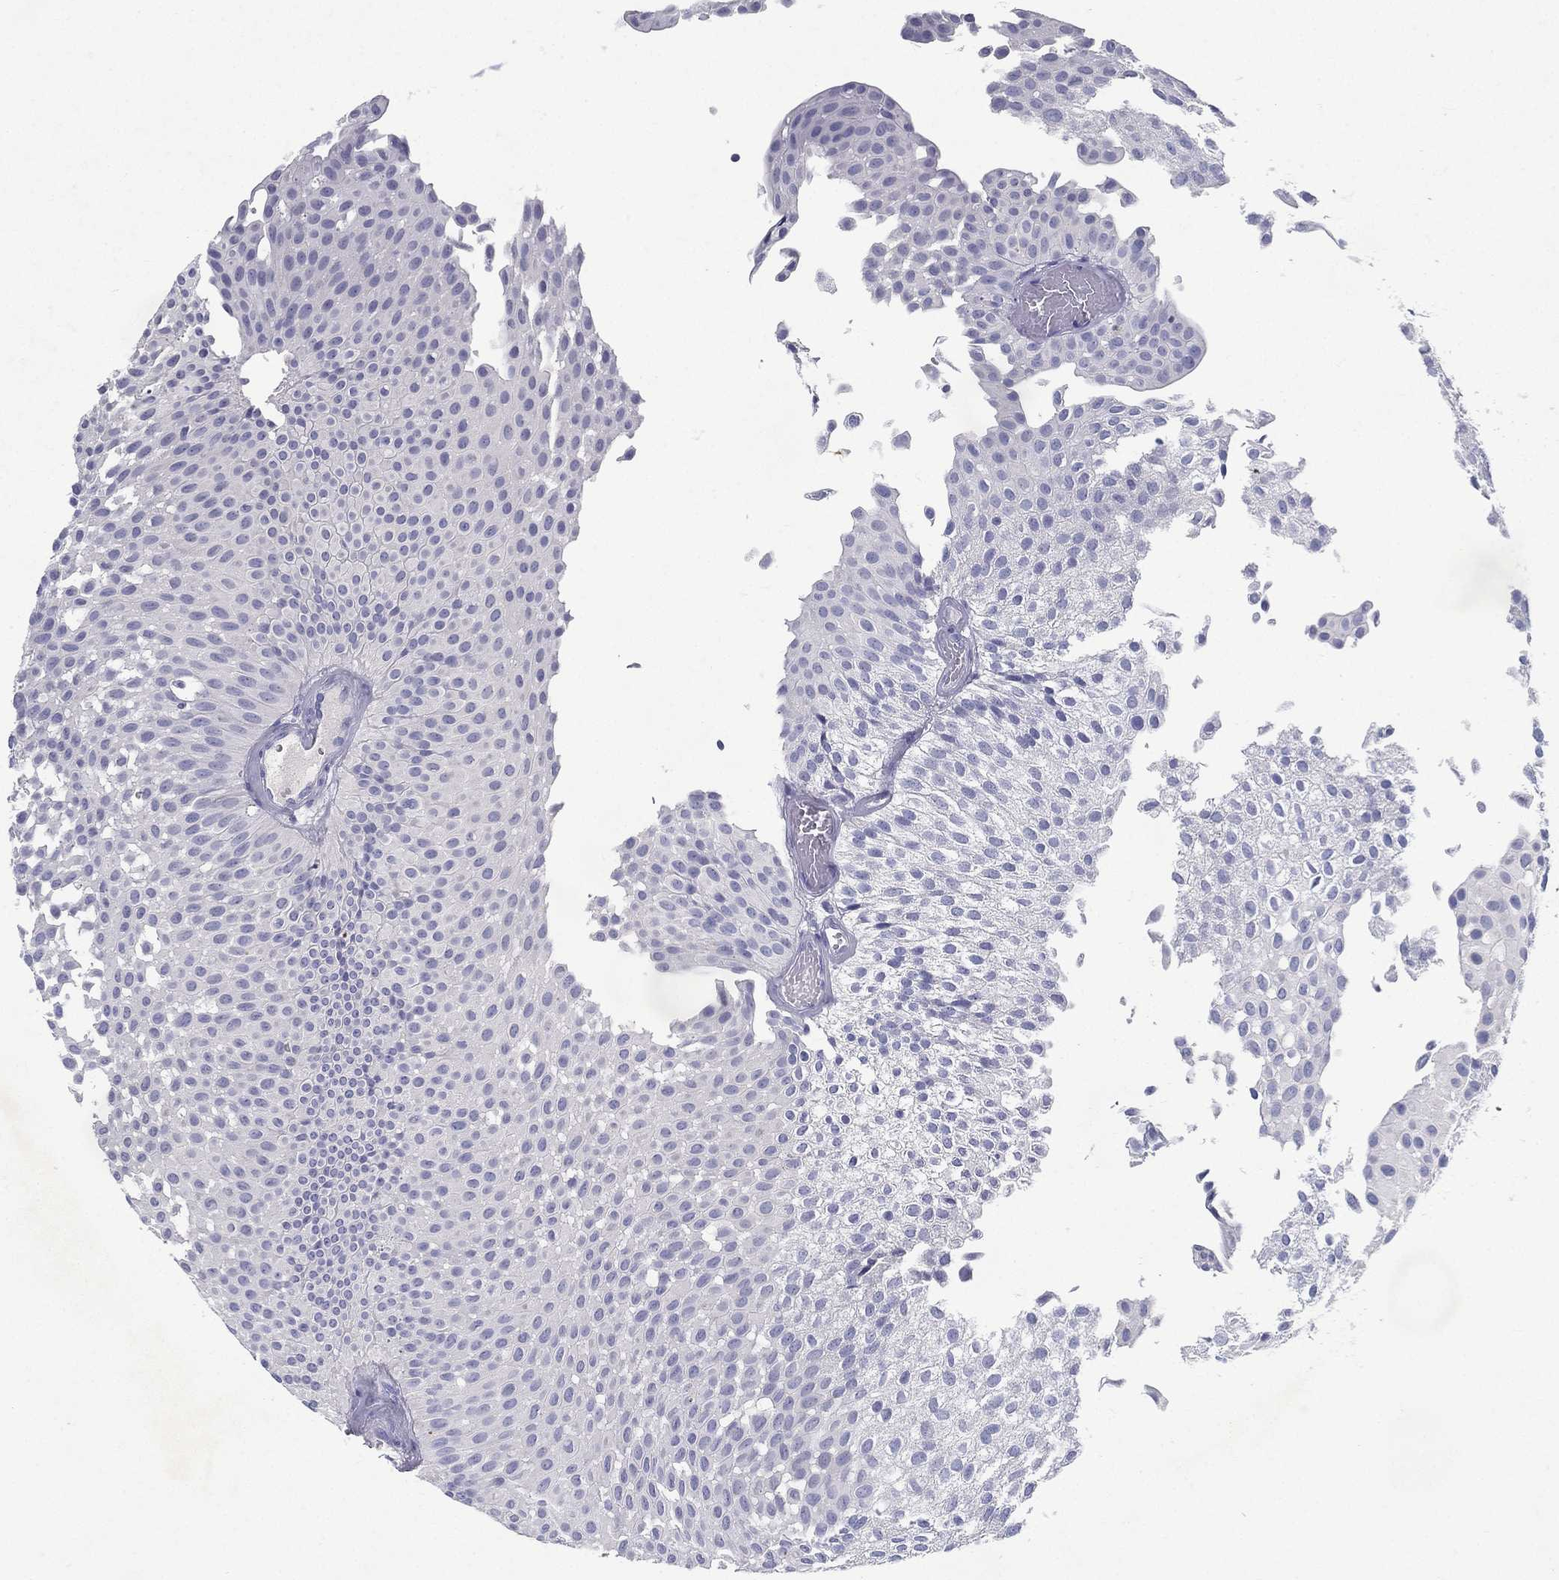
{"staining": {"intensity": "negative", "quantity": "none", "location": "none"}, "tissue": "urothelial cancer", "cell_type": "Tumor cells", "image_type": "cancer", "snomed": [{"axis": "morphology", "description": "Urothelial carcinoma, Low grade"}, {"axis": "topography", "description": "Urinary bladder"}], "caption": "Tumor cells are negative for protein expression in human urothelial cancer.", "gene": "RGS13", "patient": {"sex": "male", "age": 64}}